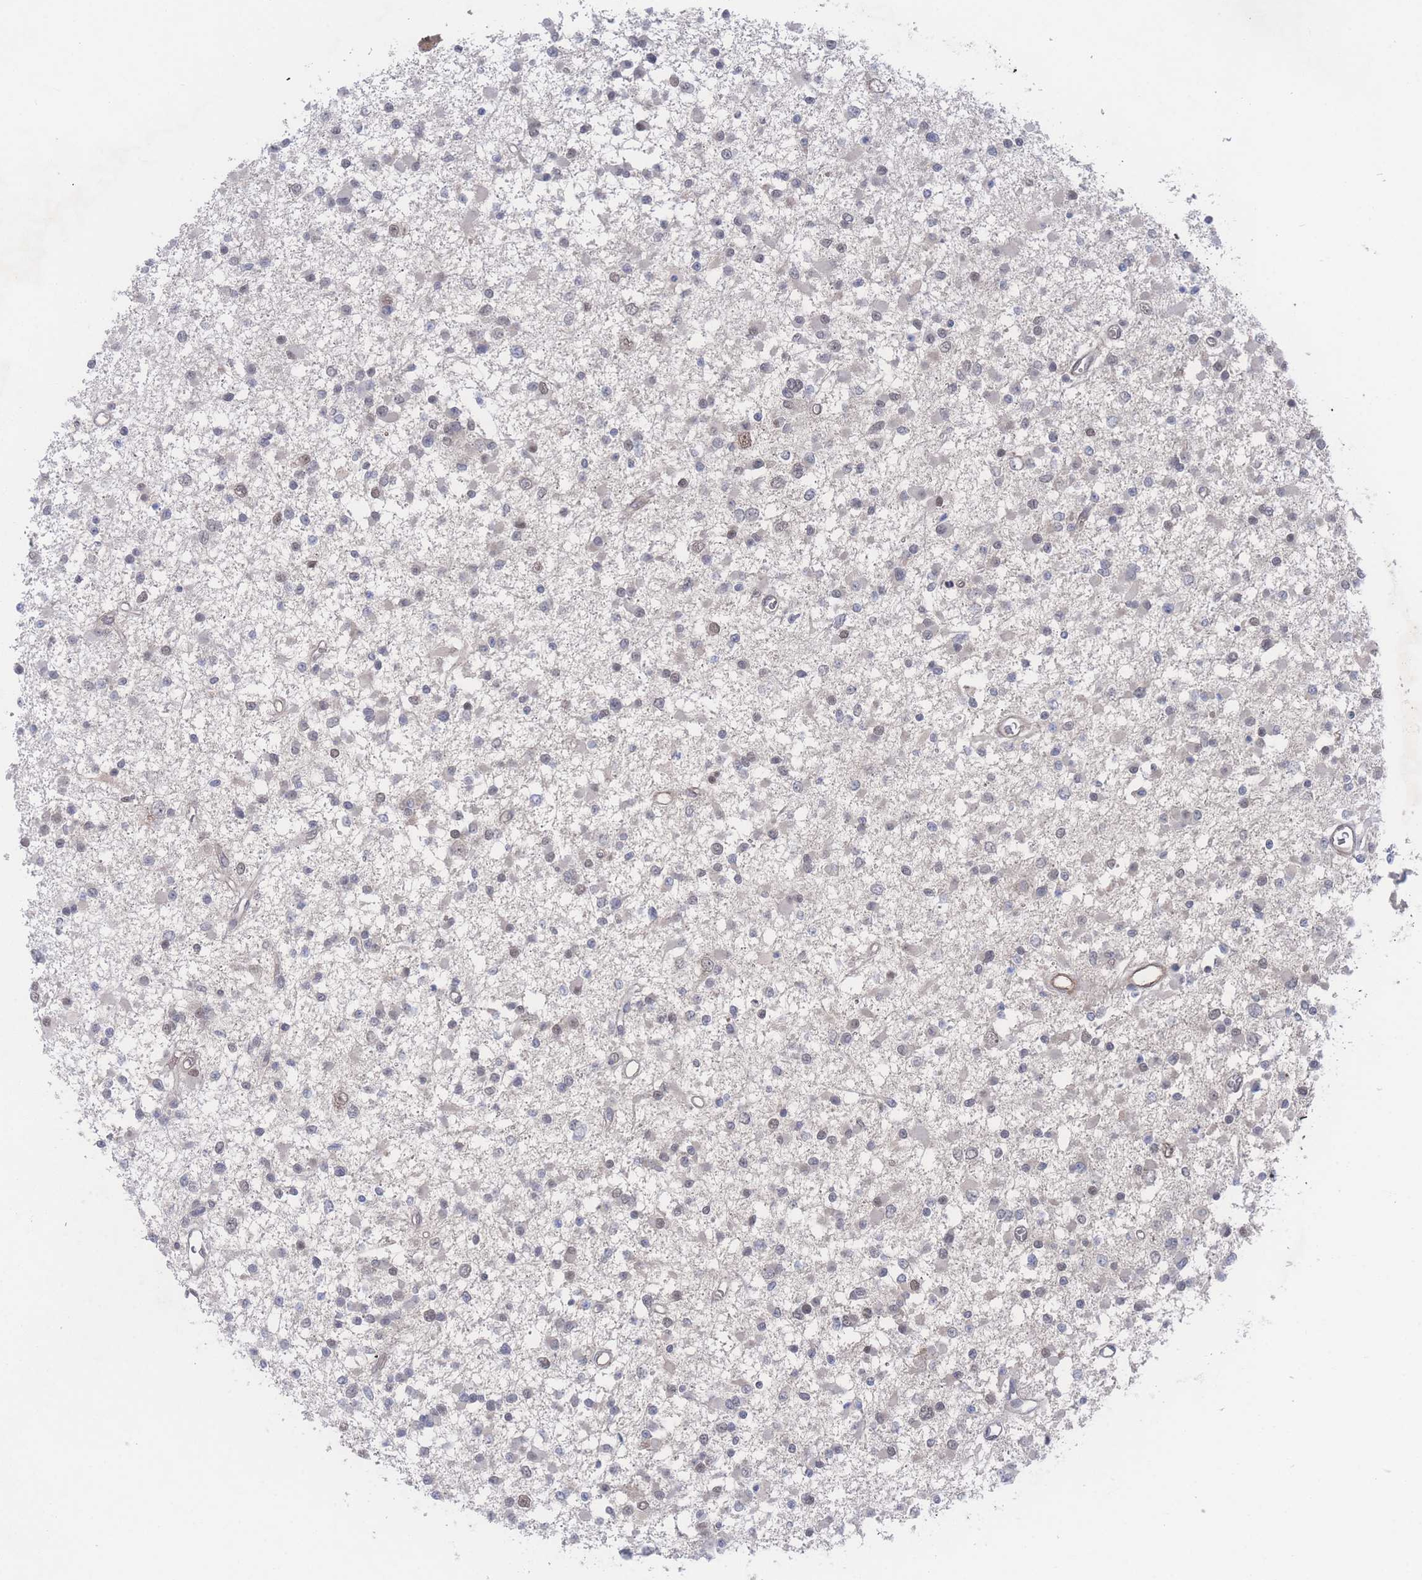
{"staining": {"intensity": "negative", "quantity": "none", "location": "none"}, "tissue": "glioma", "cell_type": "Tumor cells", "image_type": "cancer", "snomed": [{"axis": "morphology", "description": "Glioma, malignant, Low grade"}, {"axis": "topography", "description": "Brain"}], "caption": "An IHC image of malignant low-grade glioma is shown. There is no staining in tumor cells of malignant low-grade glioma. Brightfield microscopy of IHC stained with DAB (3,3'-diaminobenzidine) (brown) and hematoxylin (blue), captured at high magnification.", "gene": "PSMA1", "patient": {"sex": "female", "age": 22}}